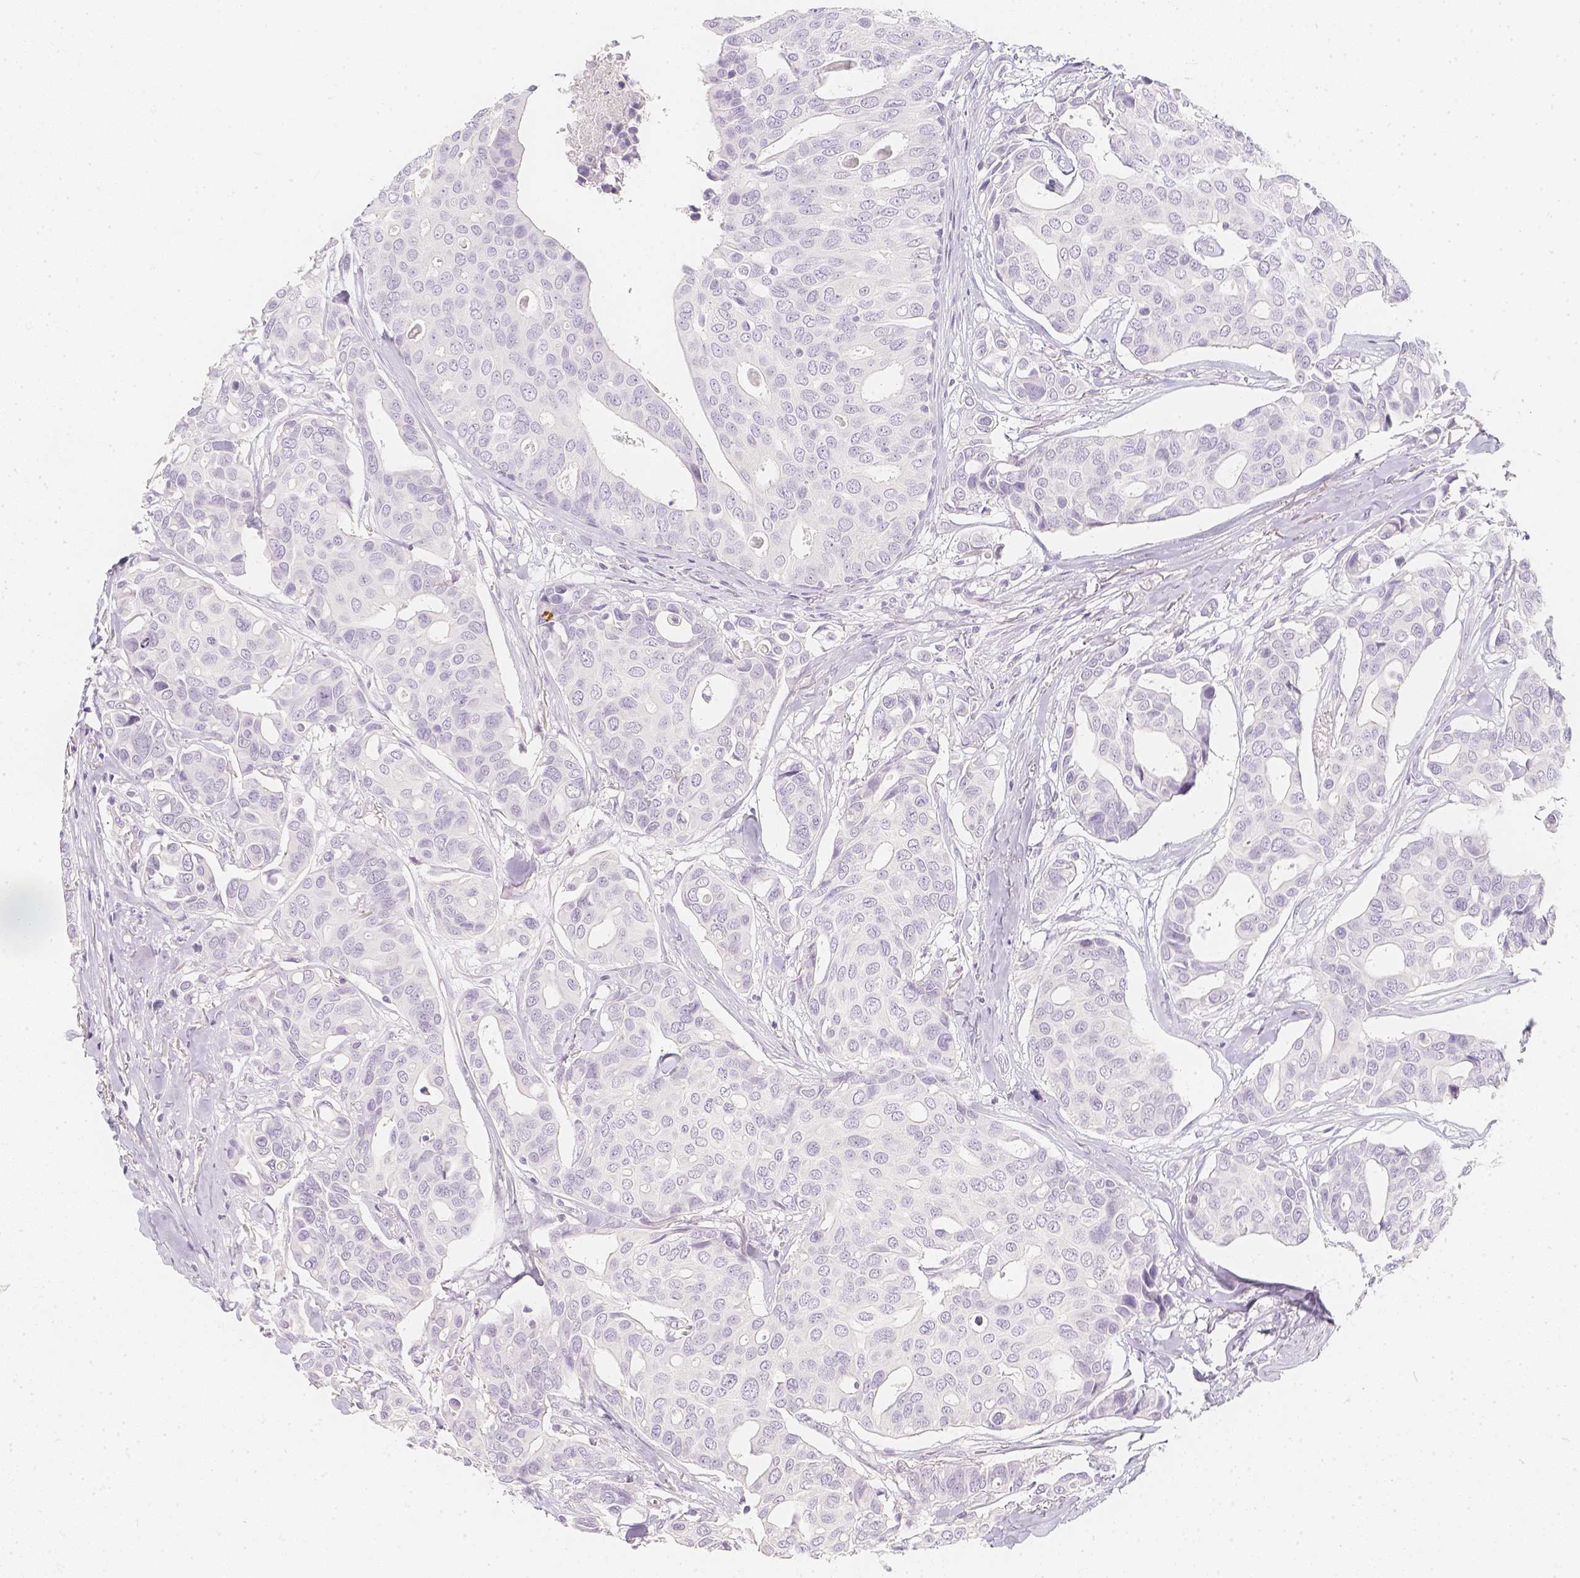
{"staining": {"intensity": "negative", "quantity": "none", "location": "none"}, "tissue": "breast cancer", "cell_type": "Tumor cells", "image_type": "cancer", "snomed": [{"axis": "morphology", "description": "Duct carcinoma"}, {"axis": "topography", "description": "Breast"}], "caption": "There is no significant staining in tumor cells of intraductal carcinoma (breast). The staining is performed using DAB brown chromogen with nuclei counter-stained in using hematoxylin.", "gene": "SLC18A1", "patient": {"sex": "female", "age": 54}}